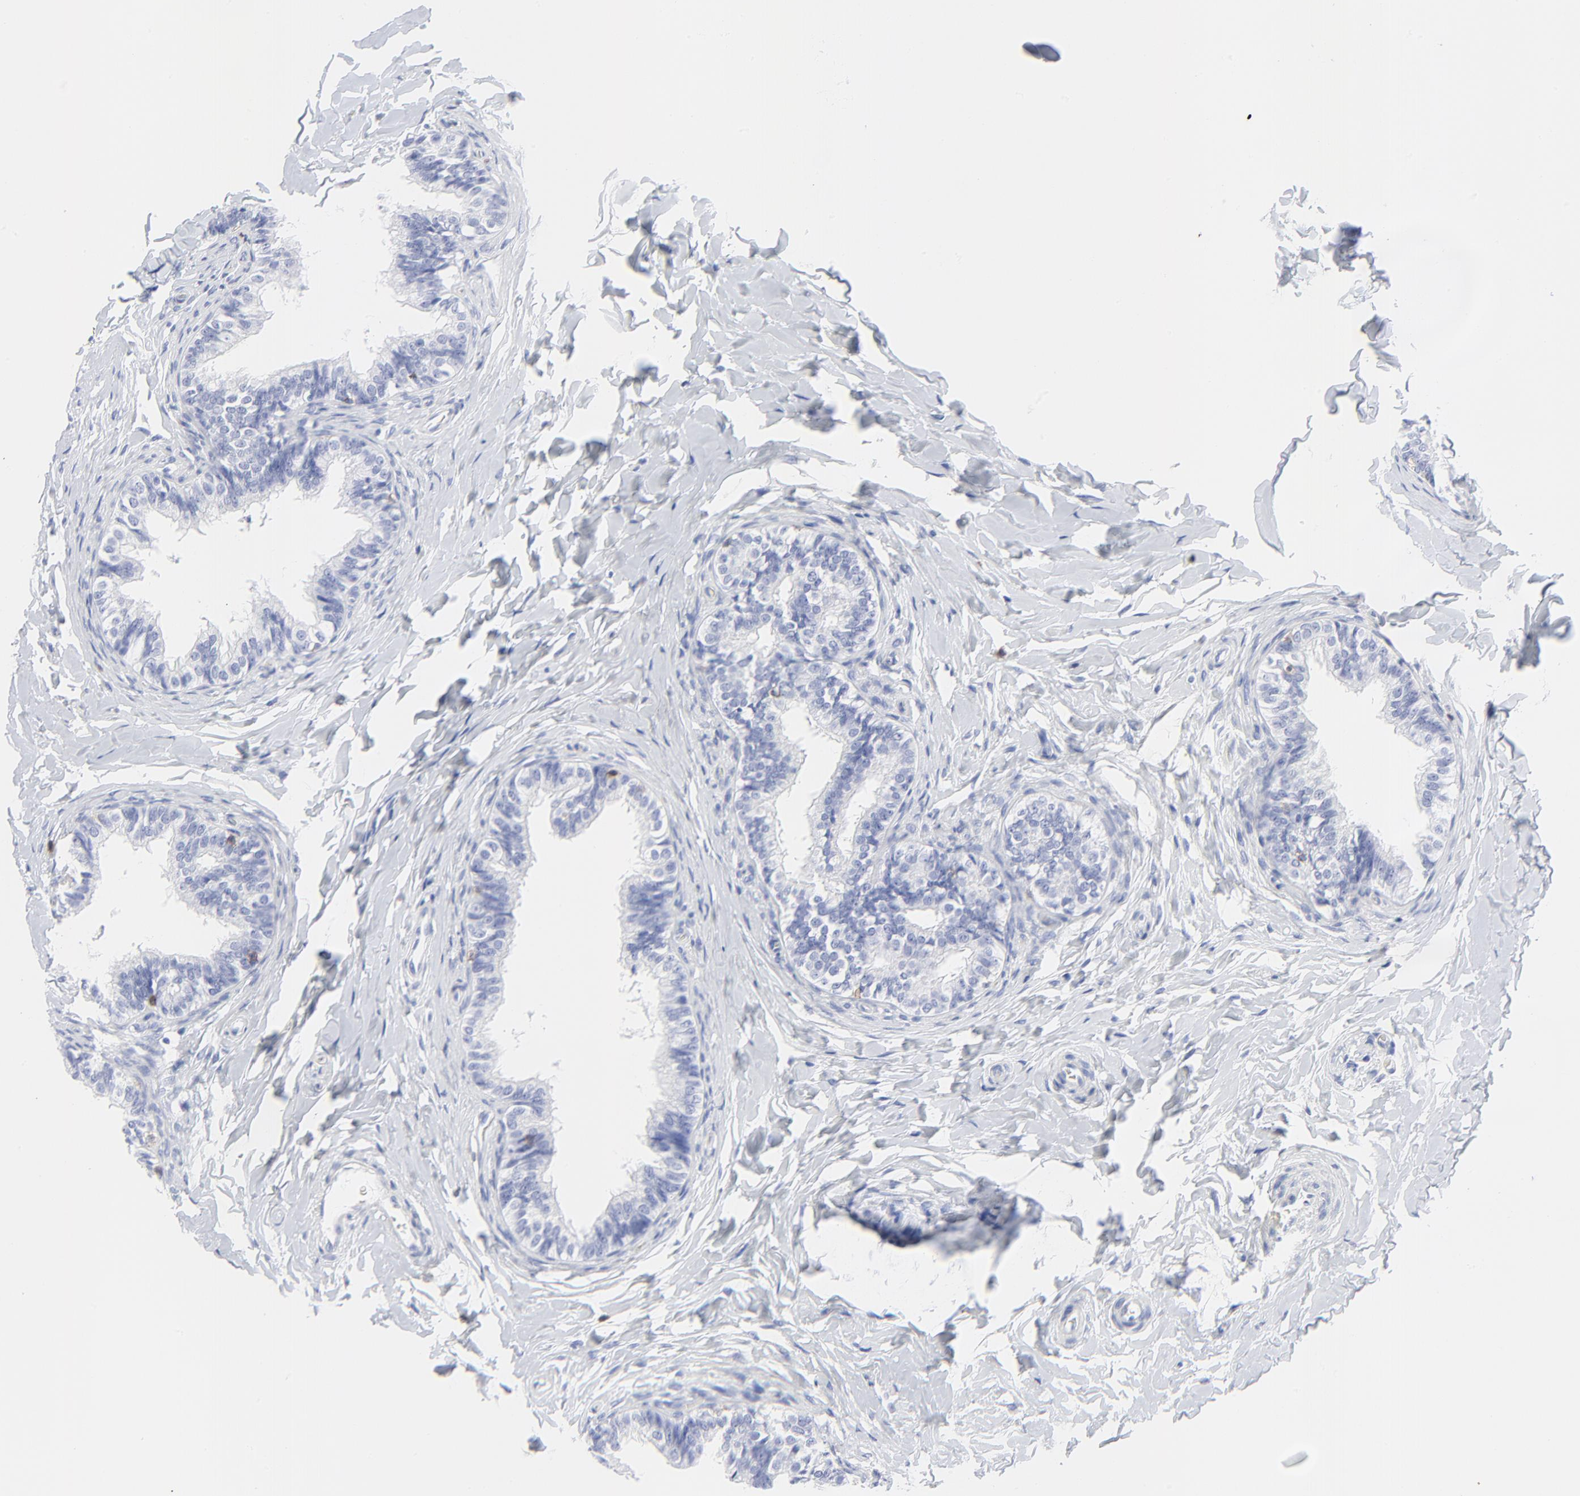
{"staining": {"intensity": "negative", "quantity": "none", "location": "none"}, "tissue": "epididymis", "cell_type": "Glandular cells", "image_type": "normal", "snomed": [{"axis": "morphology", "description": "Normal tissue, NOS"}, {"axis": "topography", "description": "Epididymis"}], "caption": "Histopathology image shows no significant protein positivity in glandular cells of benign epididymis. (Stains: DAB (3,3'-diaminobenzidine) IHC with hematoxylin counter stain, Microscopy: brightfield microscopy at high magnification).", "gene": "LCK", "patient": {"sex": "male", "age": 26}}